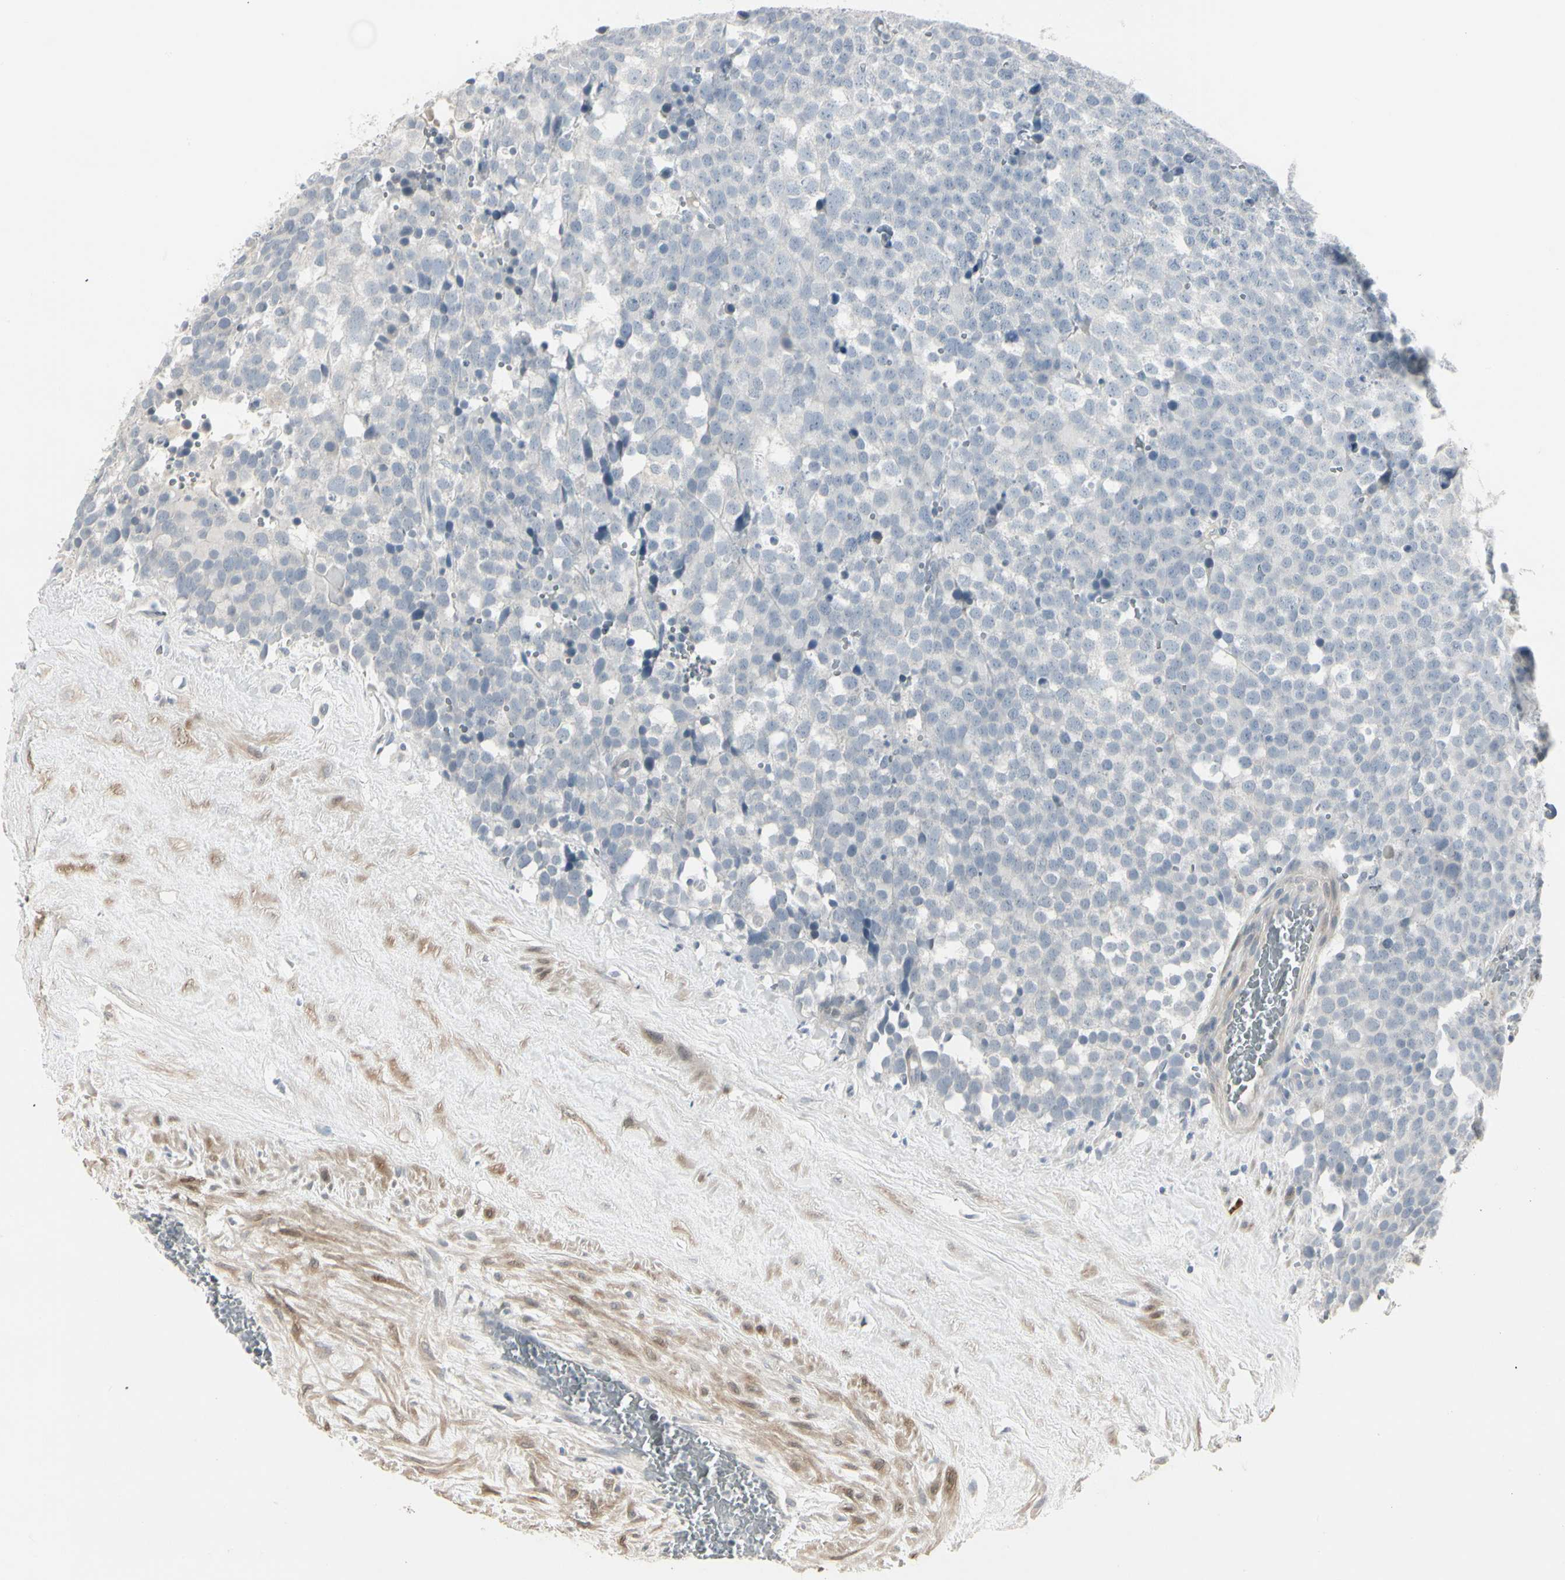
{"staining": {"intensity": "negative", "quantity": "none", "location": "none"}, "tissue": "testis cancer", "cell_type": "Tumor cells", "image_type": "cancer", "snomed": [{"axis": "morphology", "description": "Seminoma, NOS"}, {"axis": "topography", "description": "Testis"}], "caption": "Testis seminoma was stained to show a protein in brown. There is no significant staining in tumor cells.", "gene": "DMPK", "patient": {"sex": "male", "age": 71}}